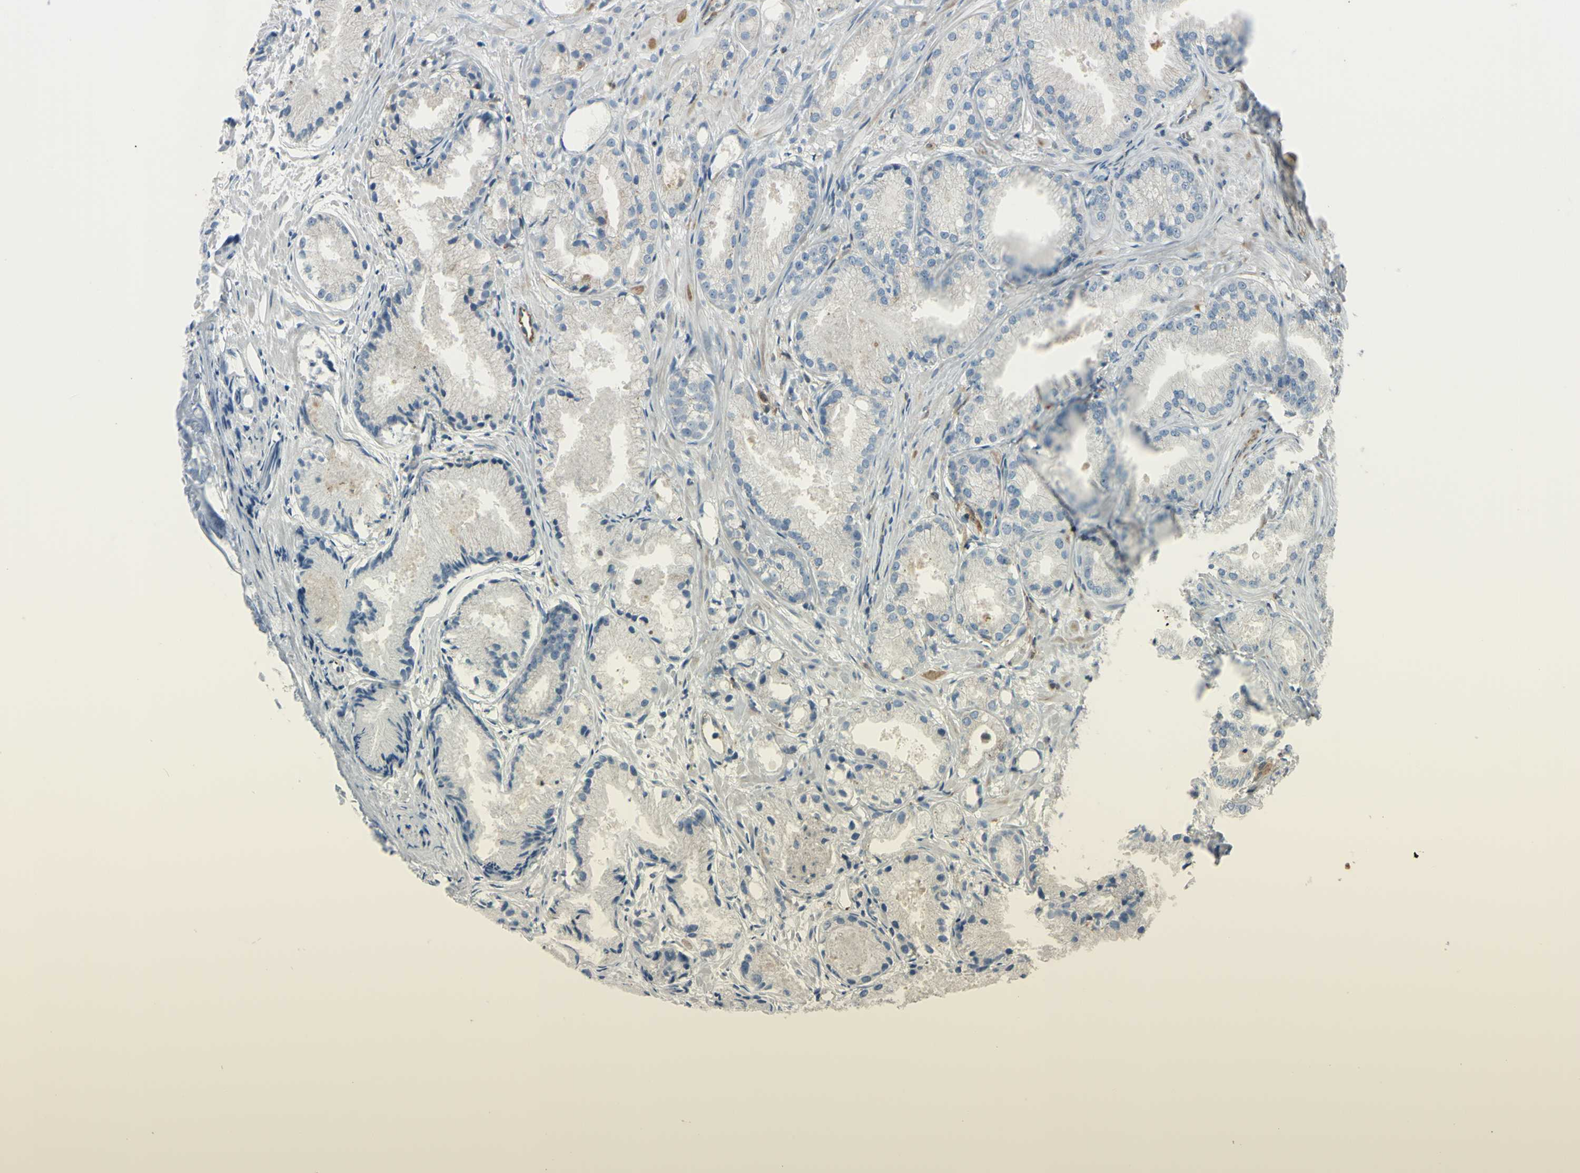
{"staining": {"intensity": "negative", "quantity": "none", "location": "none"}, "tissue": "prostate cancer", "cell_type": "Tumor cells", "image_type": "cancer", "snomed": [{"axis": "morphology", "description": "Adenocarcinoma, Low grade"}, {"axis": "topography", "description": "Prostate"}], "caption": "DAB immunohistochemical staining of human prostate adenocarcinoma (low-grade) shows no significant expression in tumor cells.", "gene": "CYRIB", "patient": {"sex": "male", "age": 72}}